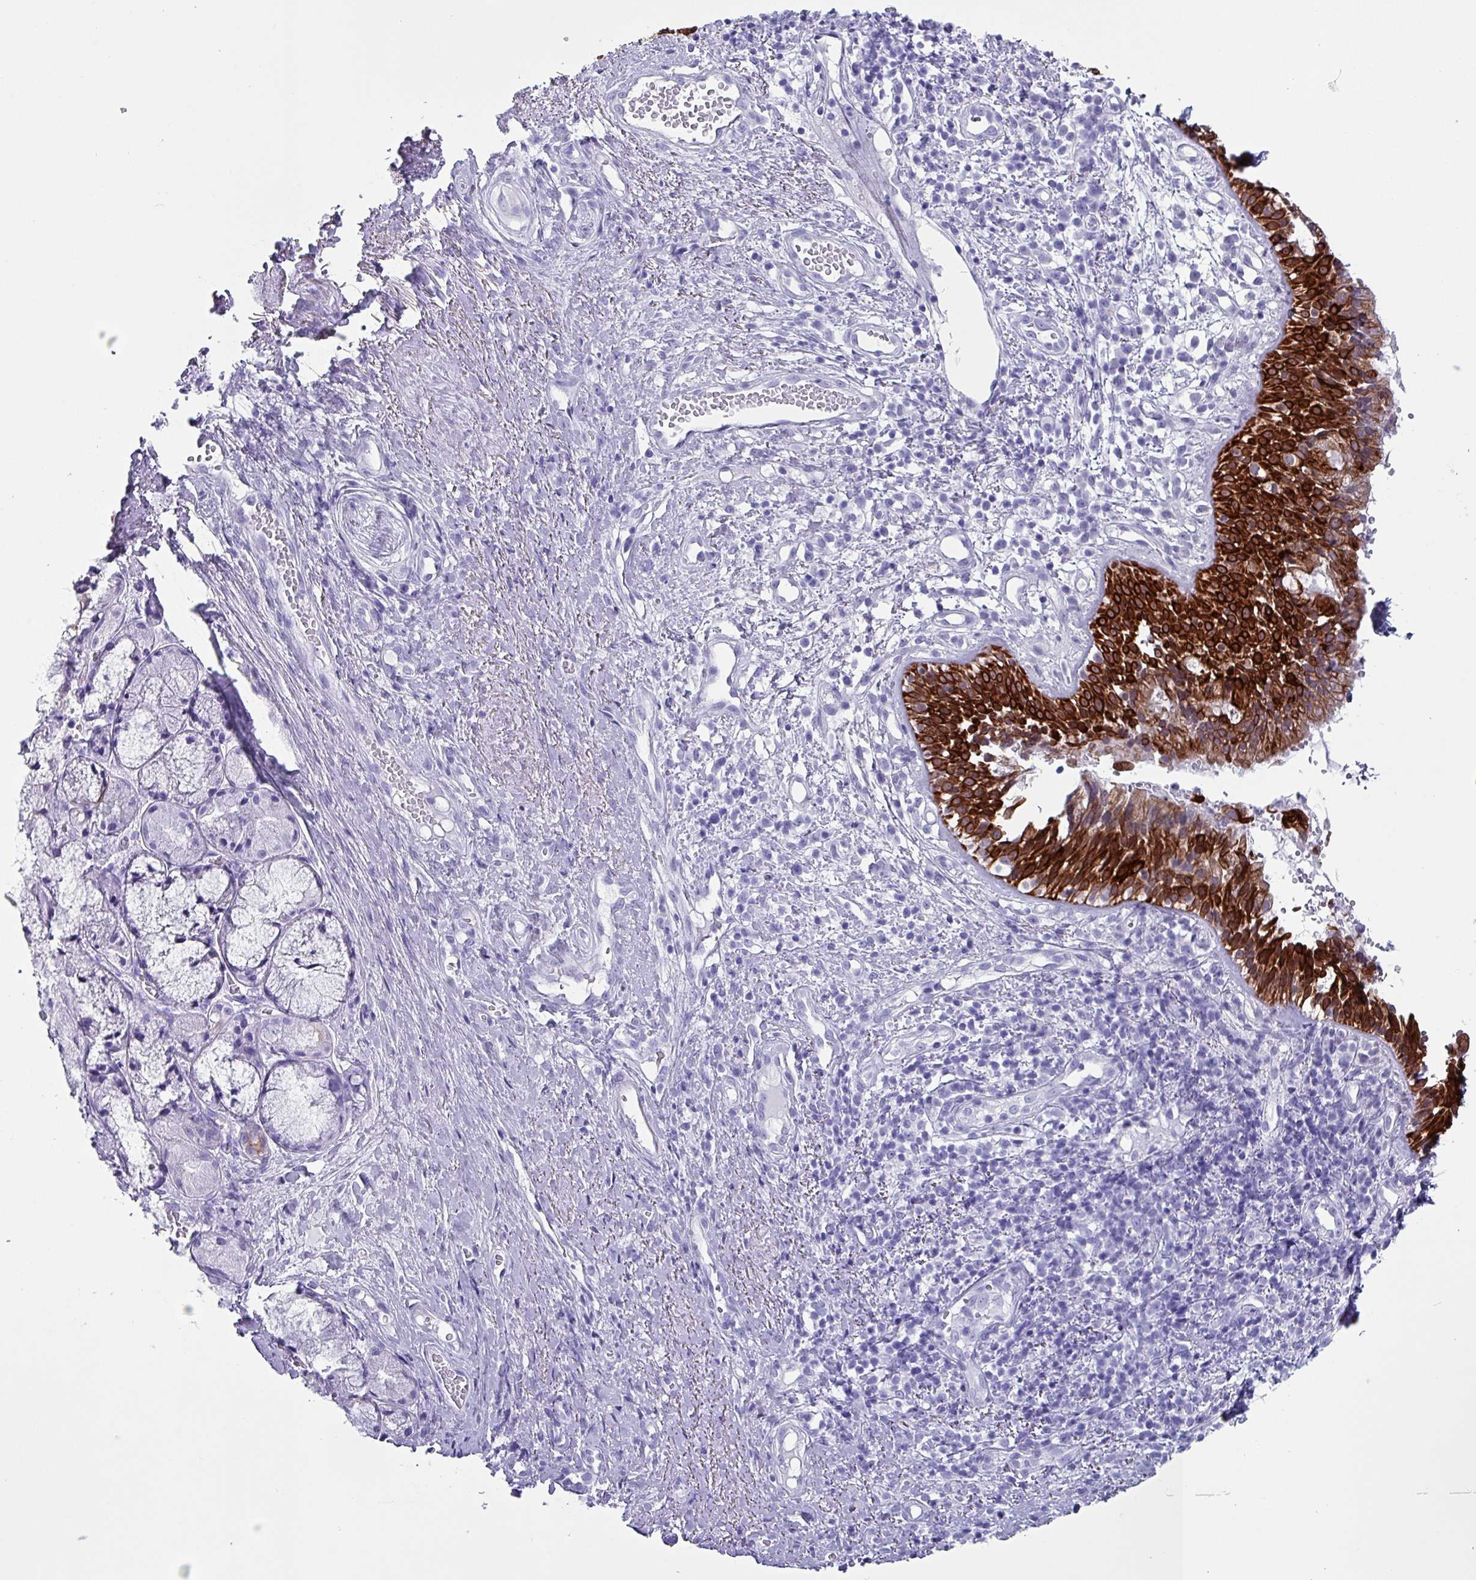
{"staining": {"intensity": "strong", "quantity": "25%-75%", "location": "cytoplasmic/membranous"}, "tissue": "nasopharynx", "cell_type": "Respiratory epithelial cells", "image_type": "normal", "snomed": [{"axis": "morphology", "description": "Normal tissue, NOS"}, {"axis": "topography", "description": "Cartilage tissue"}, {"axis": "topography", "description": "Nasopharynx"}, {"axis": "topography", "description": "Thyroid gland"}], "caption": "An immunohistochemistry (IHC) micrograph of benign tissue is shown. Protein staining in brown highlights strong cytoplasmic/membranous positivity in nasopharynx within respiratory epithelial cells. (Stains: DAB (3,3'-diaminobenzidine) in brown, nuclei in blue, Microscopy: brightfield microscopy at high magnification).", "gene": "KRT6A", "patient": {"sex": "male", "age": 63}}